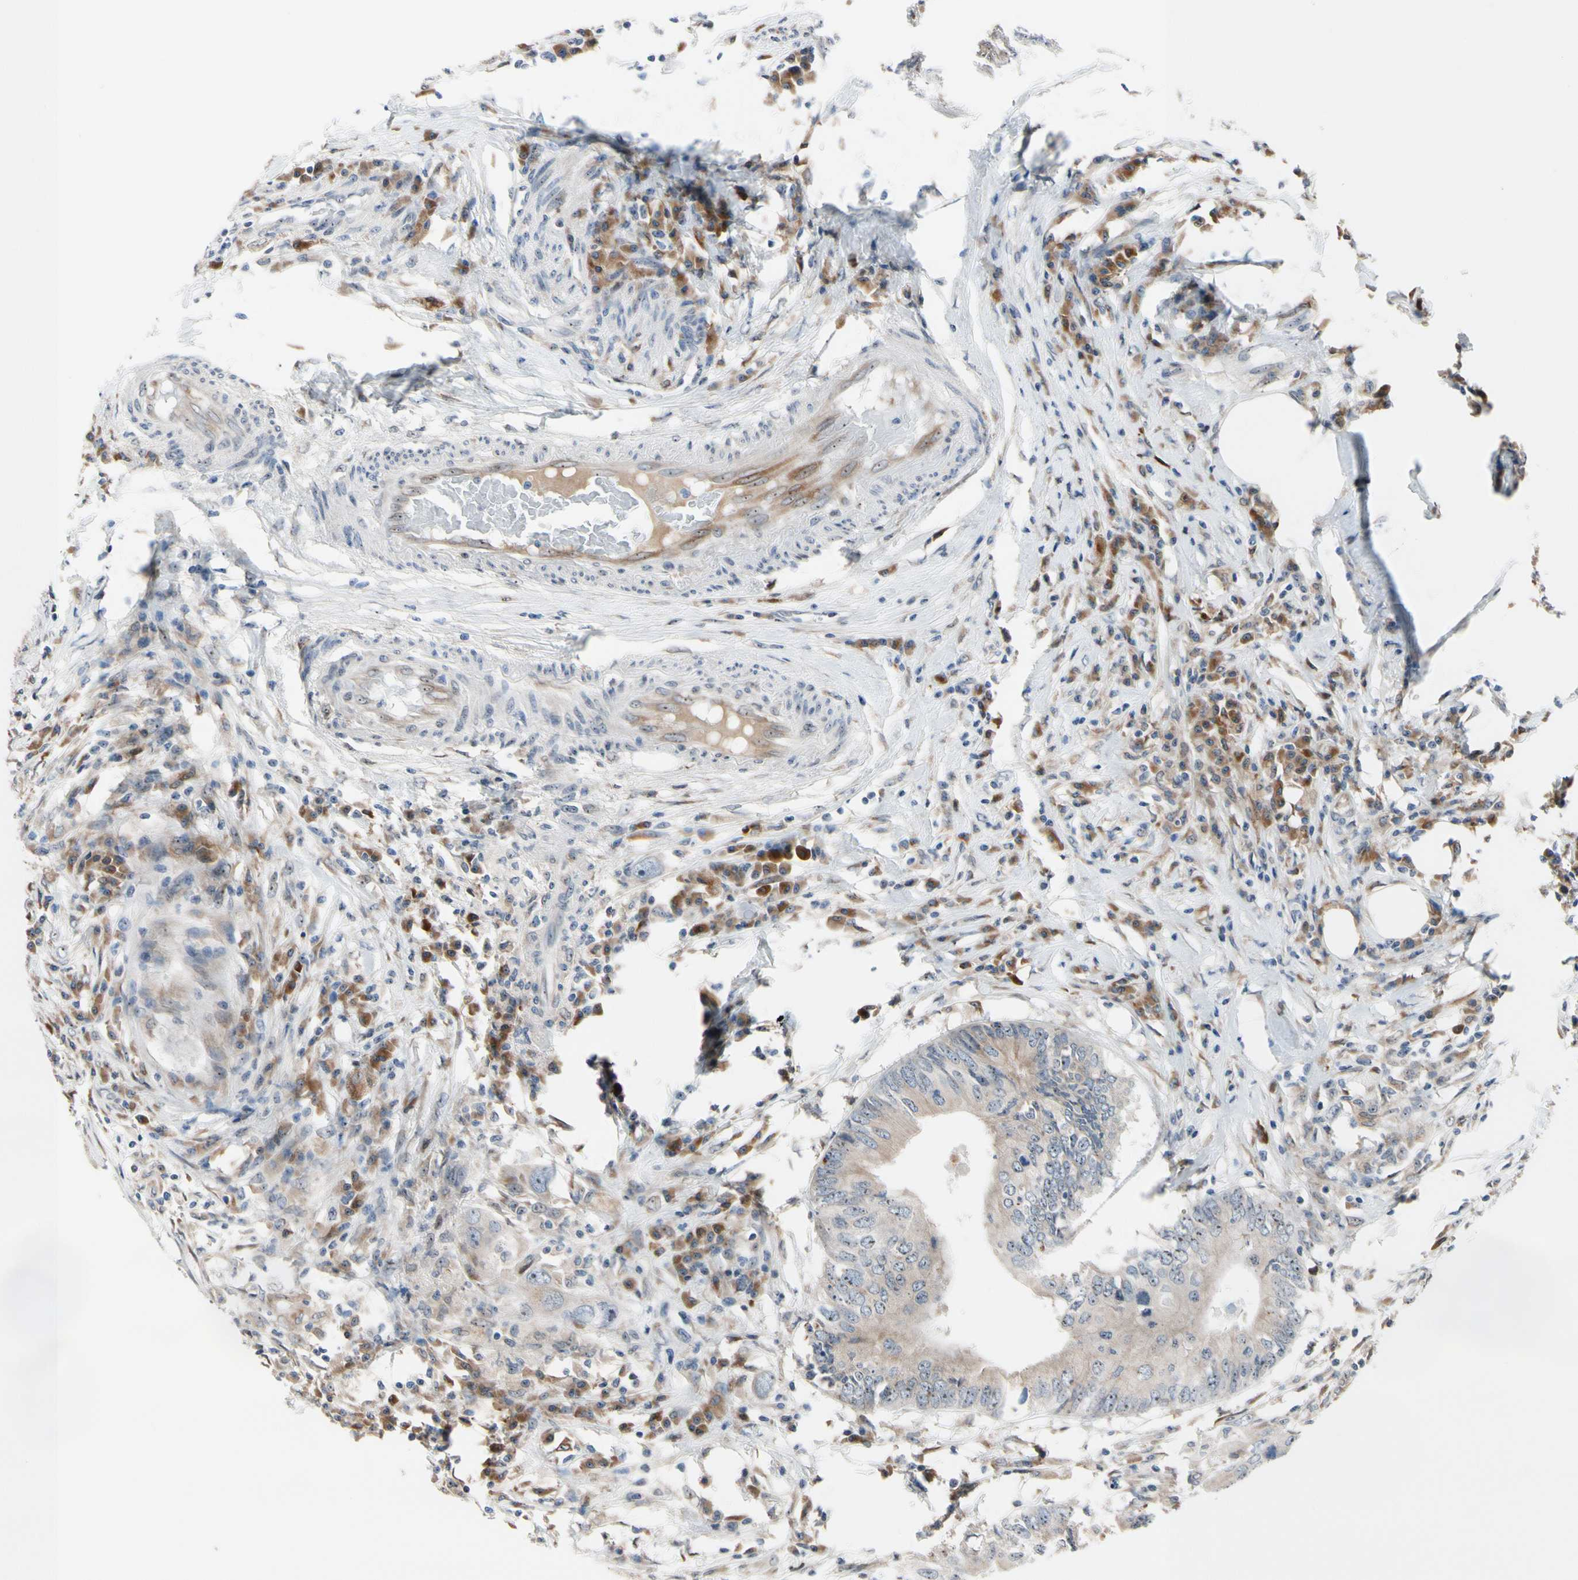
{"staining": {"intensity": "weak", "quantity": ">75%", "location": "cytoplasmic/membranous"}, "tissue": "colorectal cancer", "cell_type": "Tumor cells", "image_type": "cancer", "snomed": [{"axis": "morphology", "description": "Adenocarcinoma, NOS"}, {"axis": "topography", "description": "Colon"}], "caption": "This is a photomicrograph of IHC staining of colorectal cancer (adenocarcinoma), which shows weak positivity in the cytoplasmic/membranous of tumor cells.", "gene": "TMED7", "patient": {"sex": "male", "age": 71}}